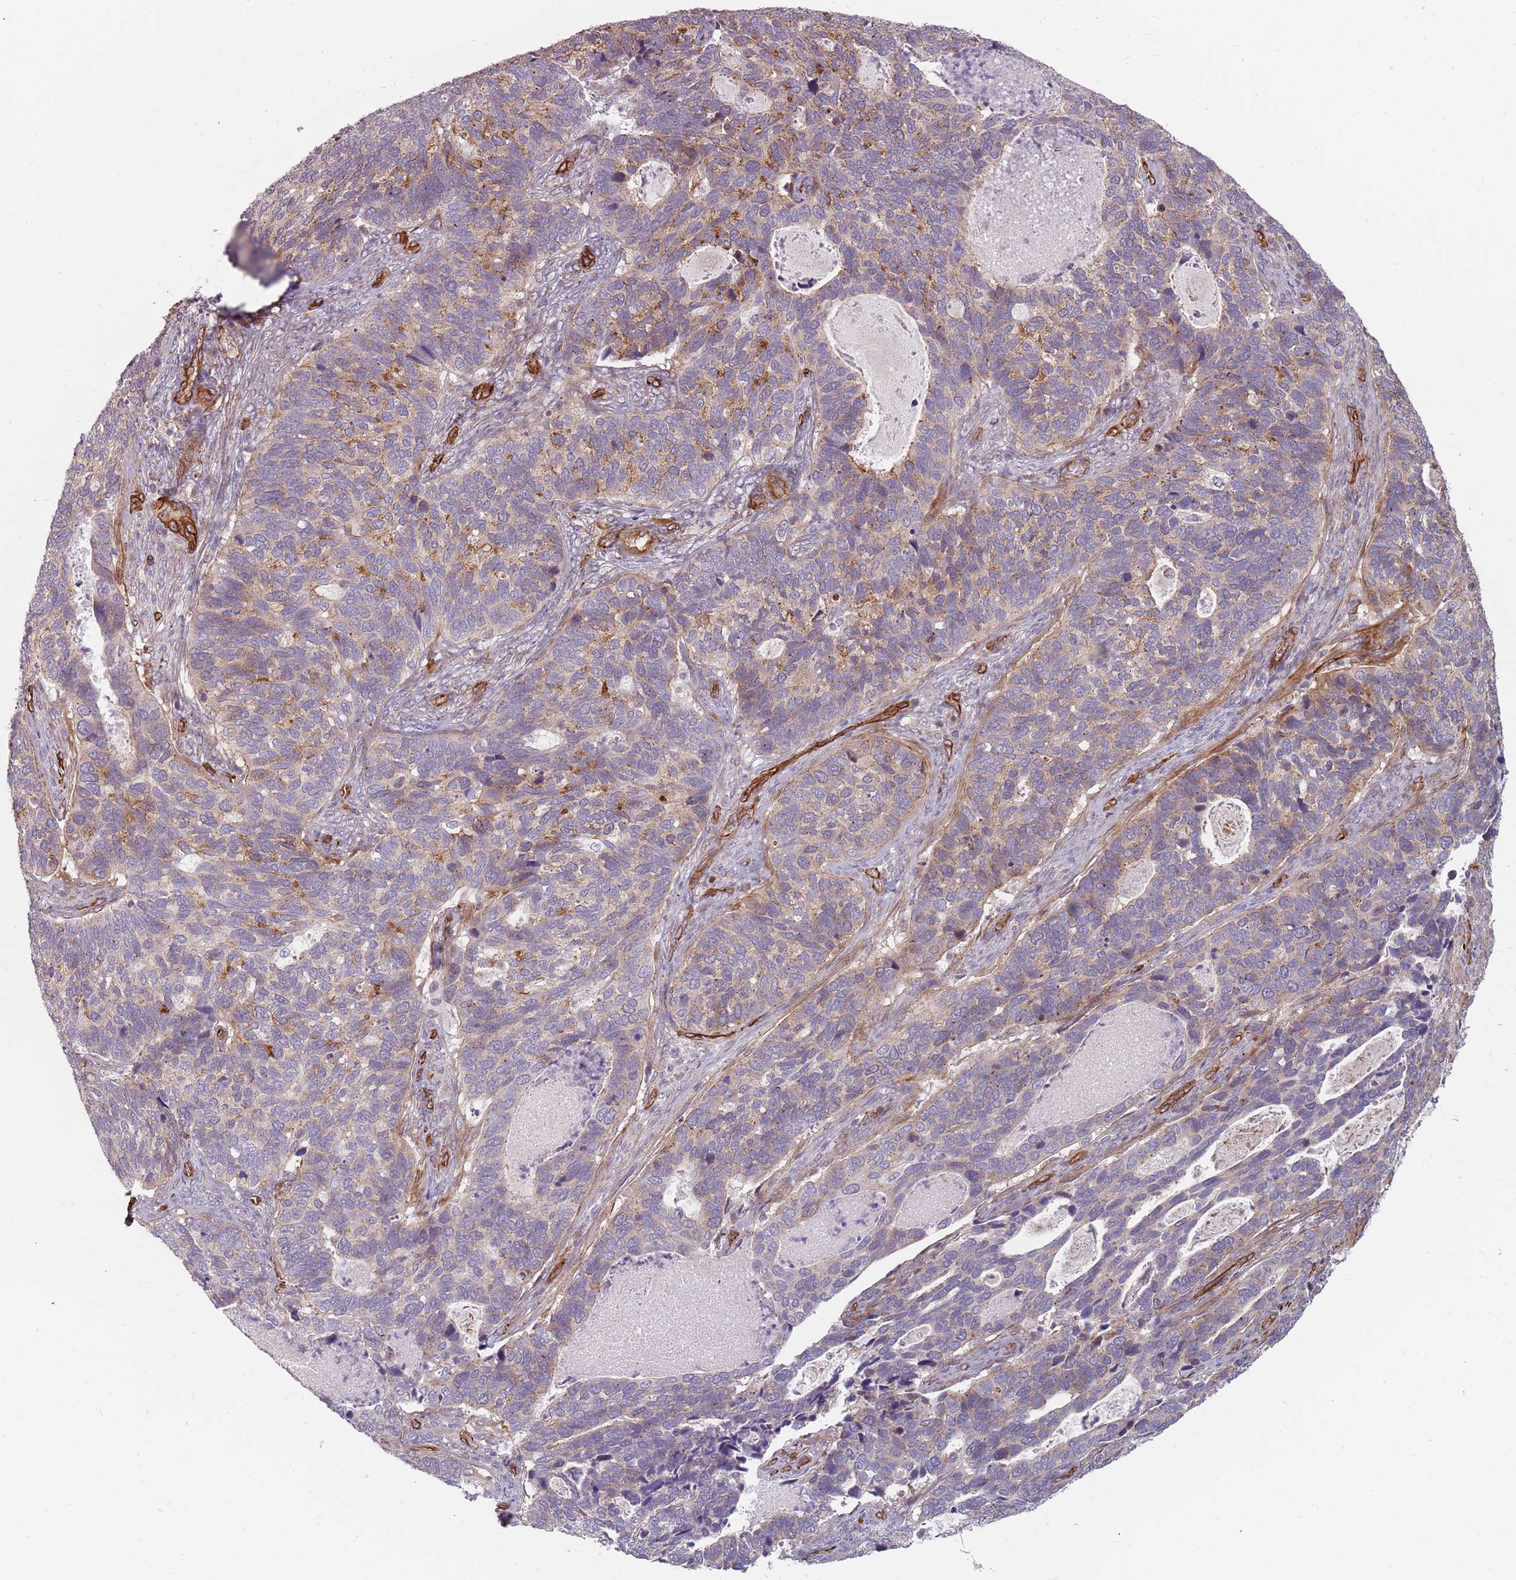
{"staining": {"intensity": "moderate", "quantity": "25%-75%", "location": "cytoplasmic/membranous"}, "tissue": "cervical cancer", "cell_type": "Tumor cells", "image_type": "cancer", "snomed": [{"axis": "morphology", "description": "Squamous cell carcinoma, NOS"}, {"axis": "topography", "description": "Cervix"}], "caption": "Immunohistochemical staining of human cervical squamous cell carcinoma shows medium levels of moderate cytoplasmic/membranous protein staining in about 25%-75% of tumor cells.", "gene": "GAS2L3", "patient": {"sex": "female", "age": 38}}